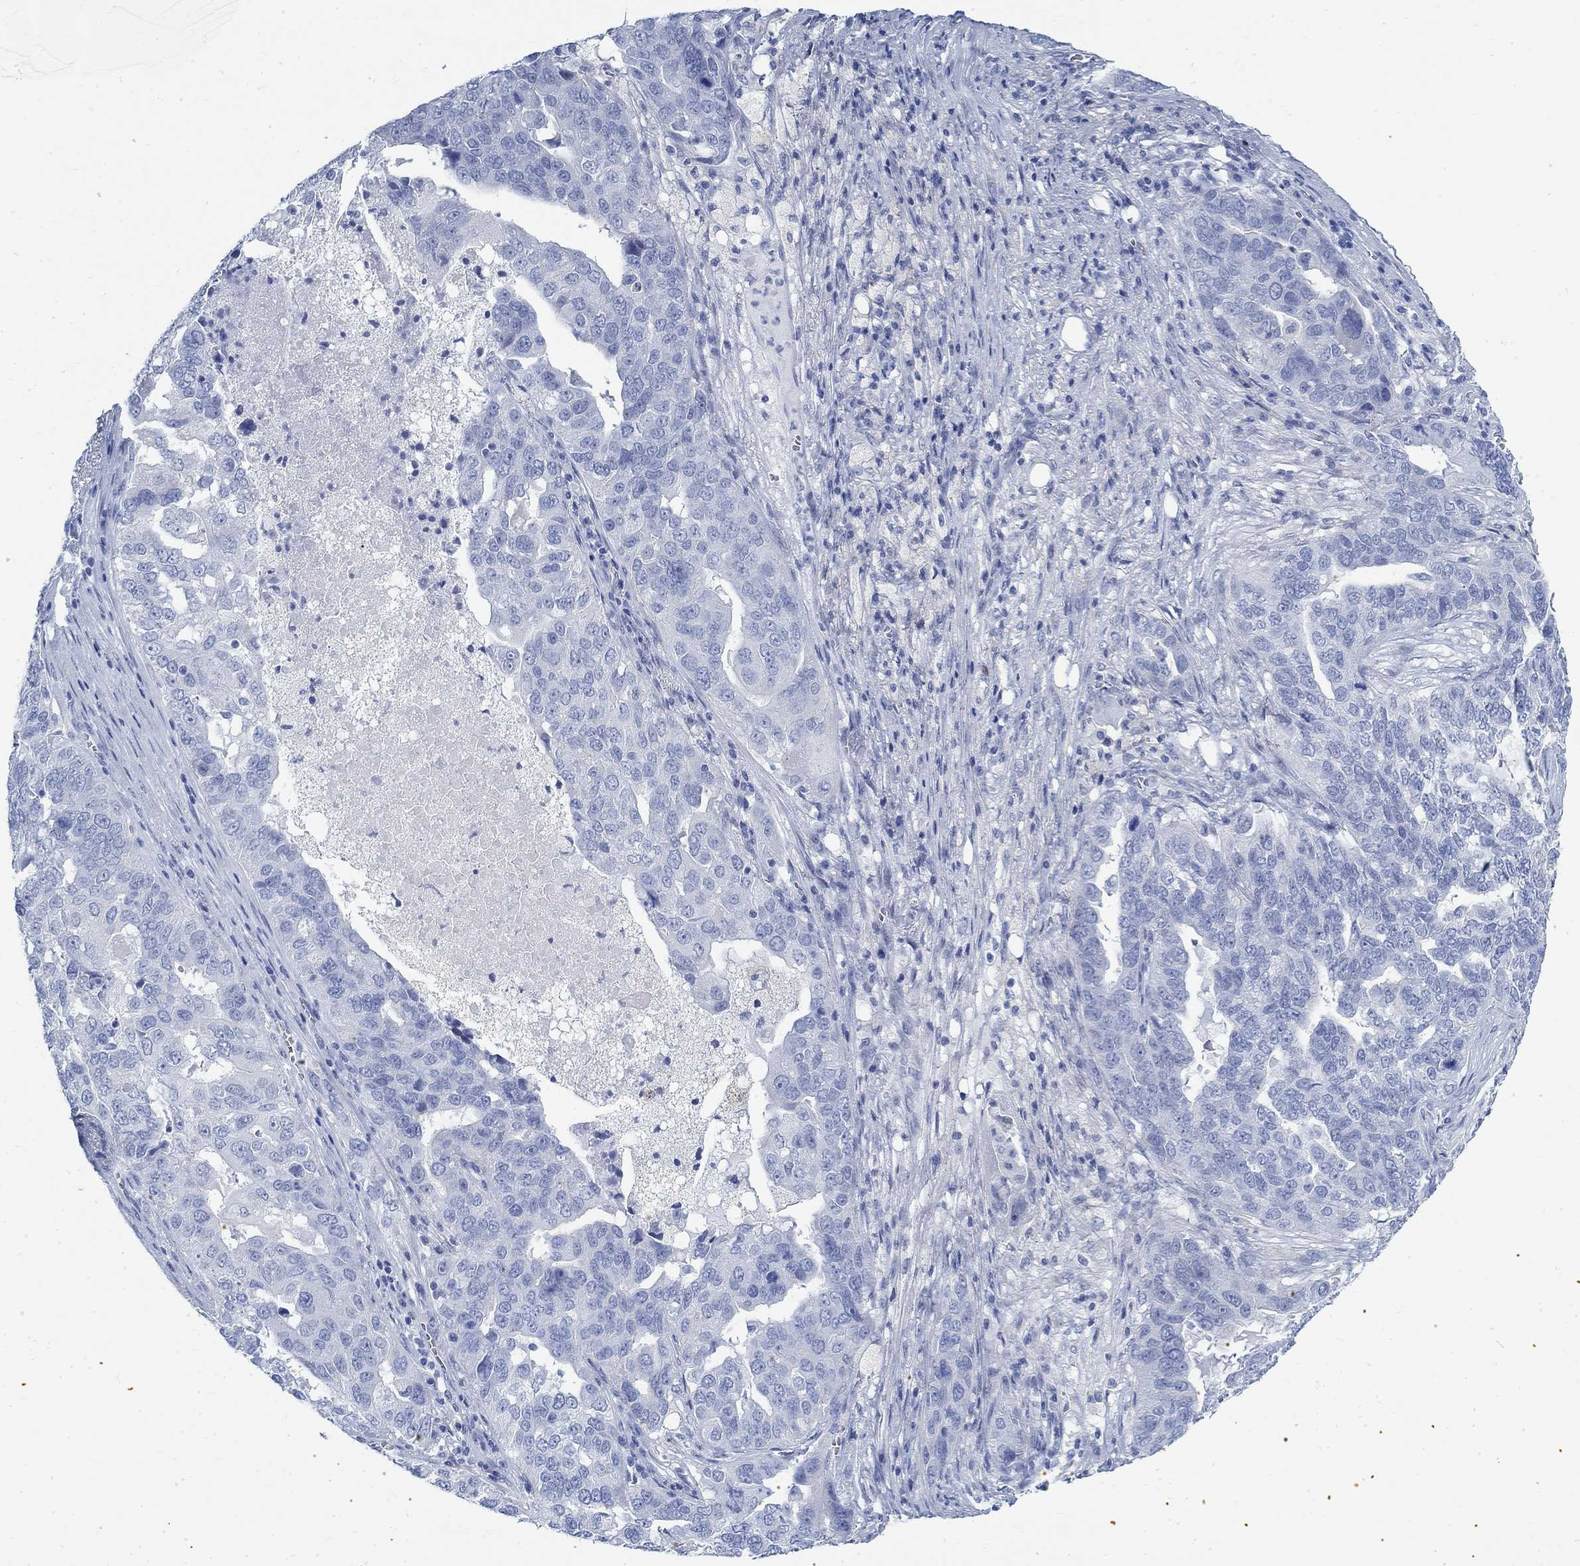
{"staining": {"intensity": "negative", "quantity": "none", "location": "none"}, "tissue": "ovarian cancer", "cell_type": "Tumor cells", "image_type": "cancer", "snomed": [{"axis": "morphology", "description": "Carcinoma, endometroid"}, {"axis": "topography", "description": "Soft tissue"}, {"axis": "topography", "description": "Ovary"}], "caption": "A high-resolution histopathology image shows immunohistochemistry (IHC) staining of endometroid carcinoma (ovarian), which reveals no significant positivity in tumor cells.", "gene": "RBM20", "patient": {"sex": "female", "age": 52}}